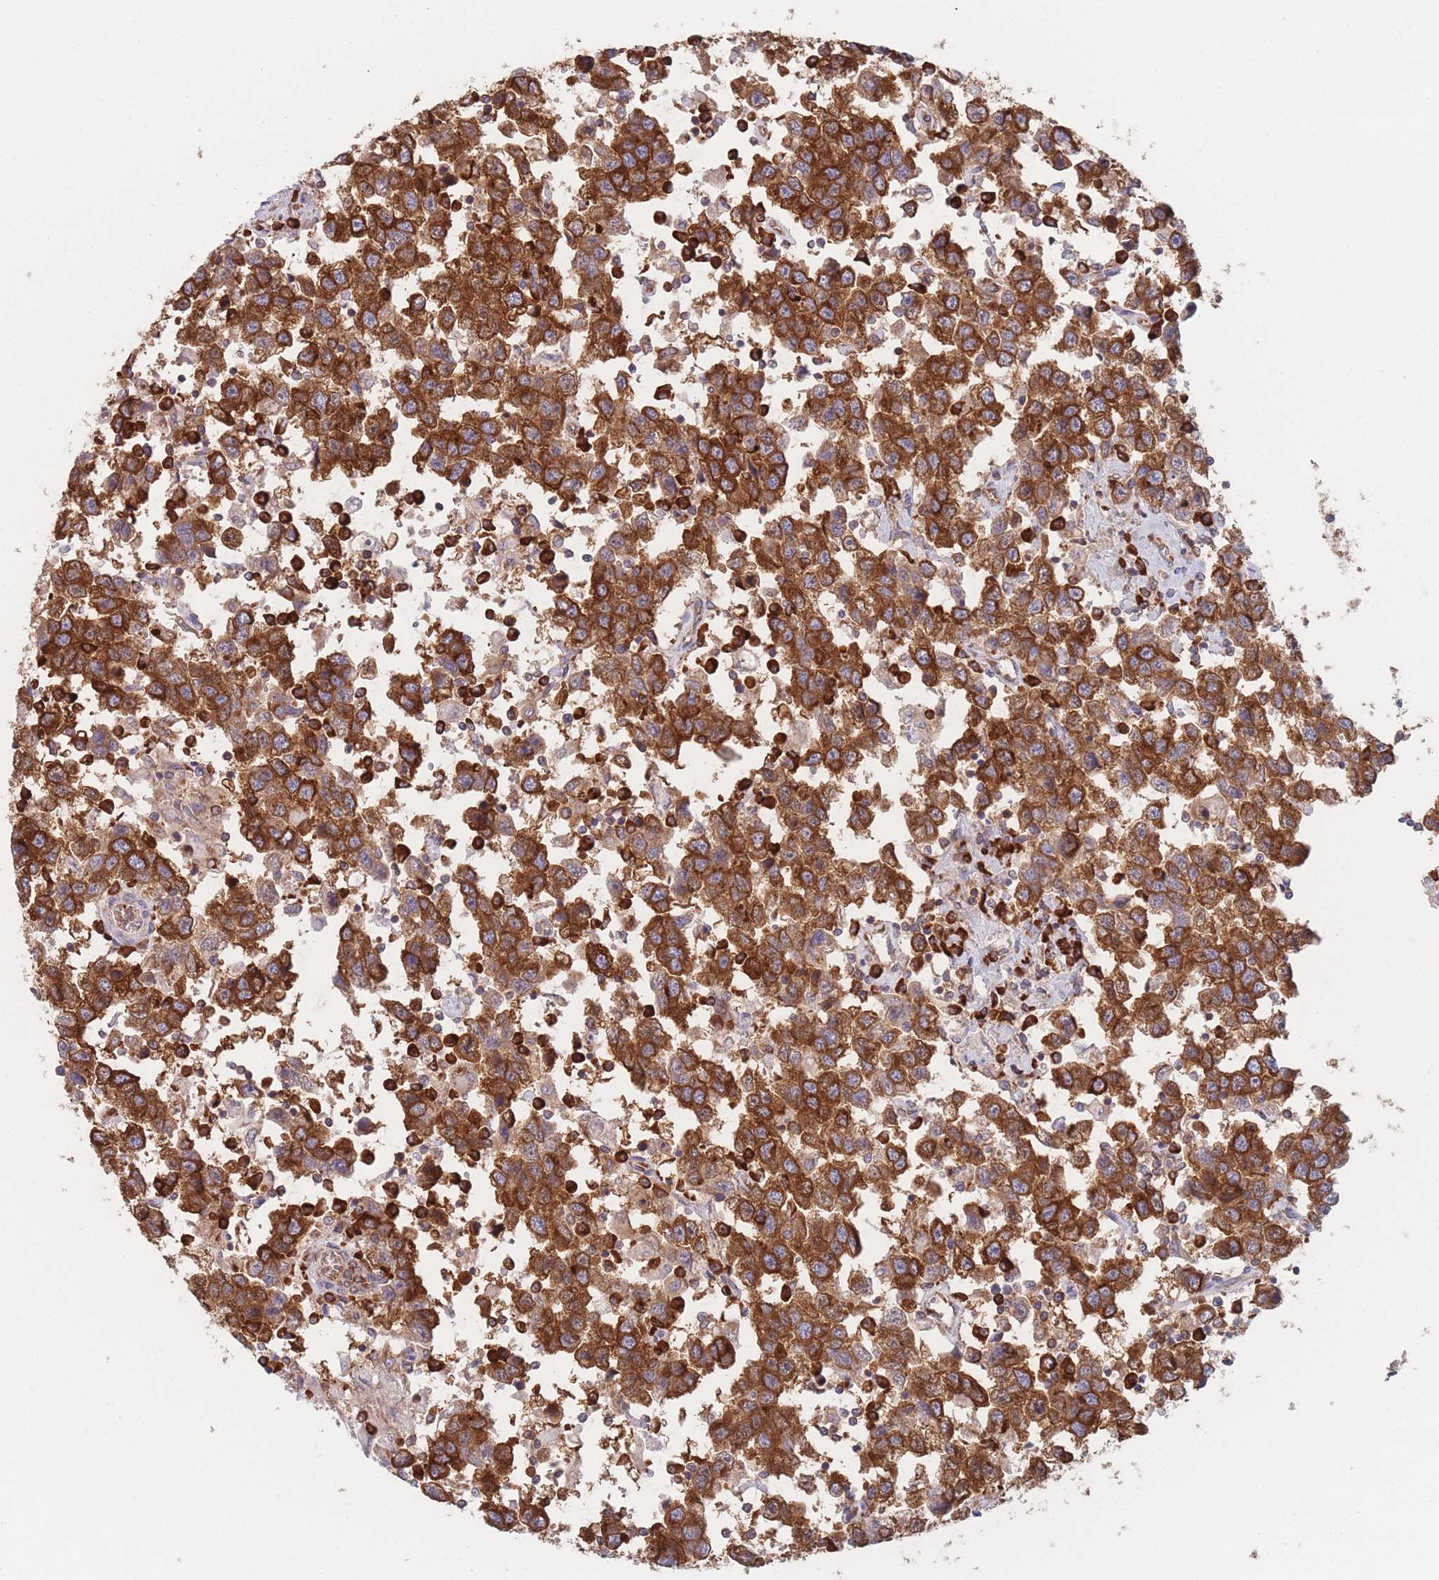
{"staining": {"intensity": "strong", "quantity": ">75%", "location": "cytoplasmic/membranous"}, "tissue": "testis cancer", "cell_type": "Tumor cells", "image_type": "cancer", "snomed": [{"axis": "morphology", "description": "Seminoma, NOS"}, {"axis": "topography", "description": "Testis"}], "caption": "Testis cancer (seminoma) tissue reveals strong cytoplasmic/membranous expression in approximately >75% of tumor cells Using DAB (brown) and hematoxylin (blue) stains, captured at high magnification using brightfield microscopy.", "gene": "EEF1B2", "patient": {"sex": "male", "age": 41}}